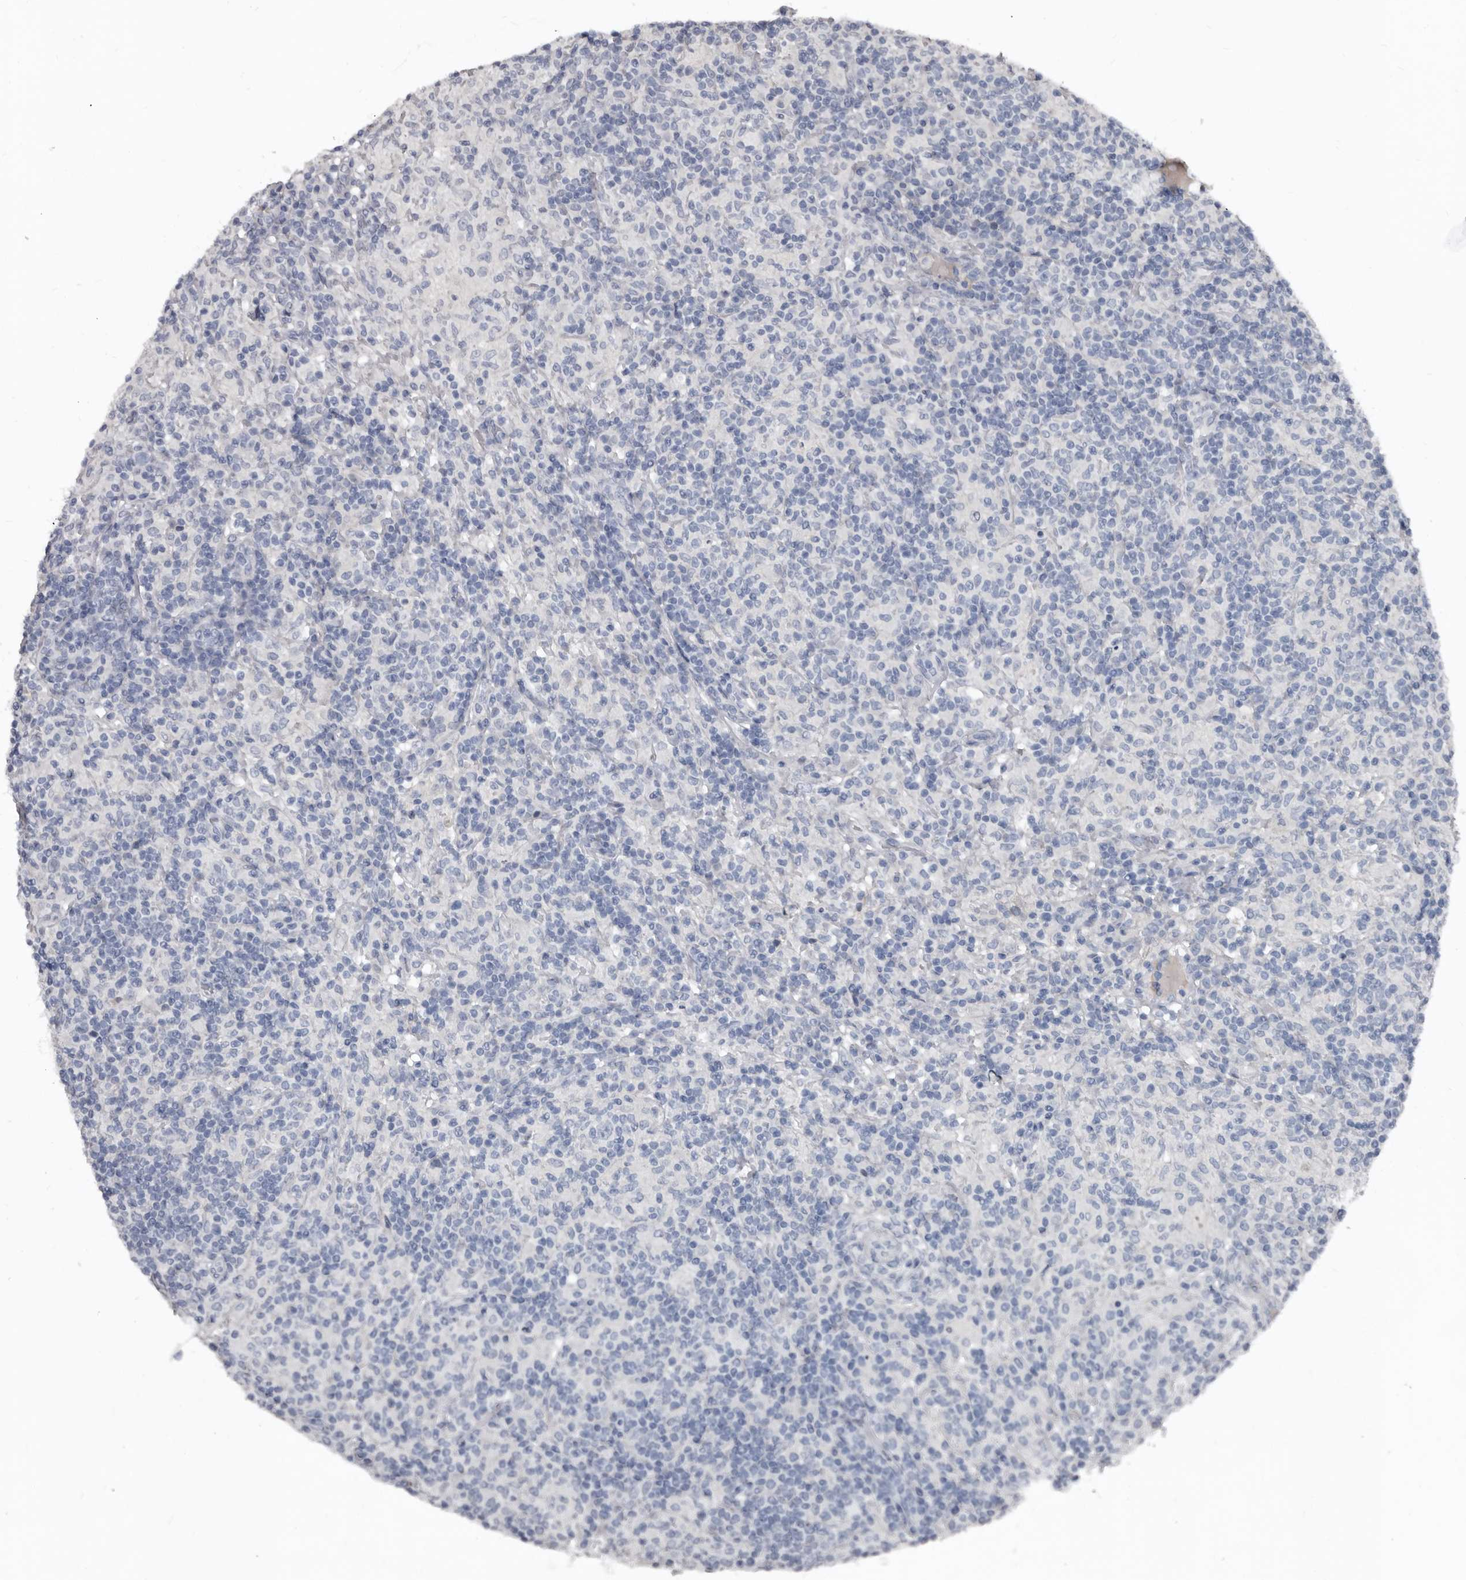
{"staining": {"intensity": "negative", "quantity": "none", "location": "none"}, "tissue": "lymphoma", "cell_type": "Tumor cells", "image_type": "cancer", "snomed": [{"axis": "morphology", "description": "Hodgkin's disease, NOS"}, {"axis": "topography", "description": "Lymph node"}], "caption": "This is a histopathology image of immunohistochemistry (IHC) staining of Hodgkin's disease, which shows no staining in tumor cells.", "gene": "GREB1", "patient": {"sex": "male", "age": 70}}